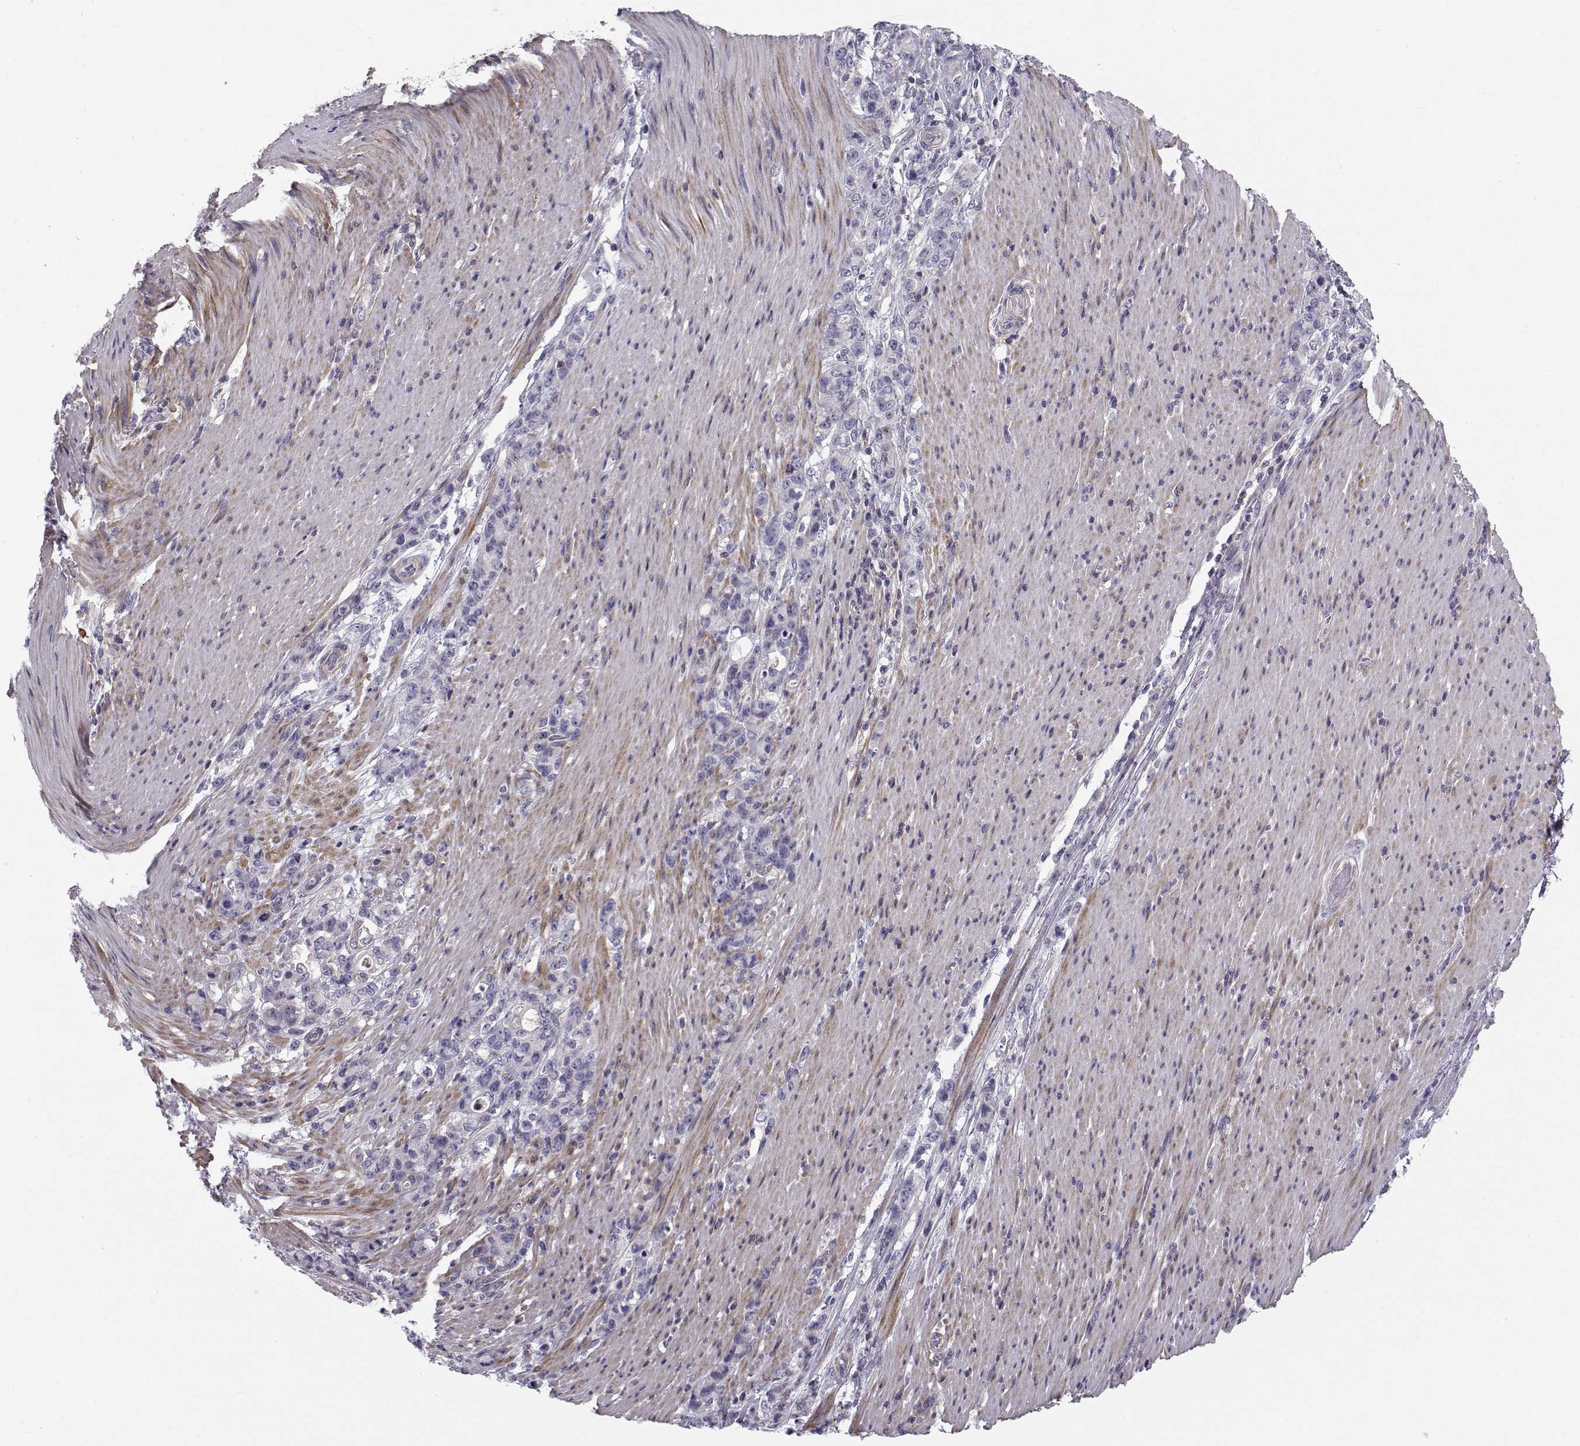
{"staining": {"intensity": "negative", "quantity": "none", "location": "none"}, "tissue": "stomach cancer", "cell_type": "Tumor cells", "image_type": "cancer", "snomed": [{"axis": "morphology", "description": "Adenocarcinoma, NOS"}, {"axis": "topography", "description": "Stomach"}], "caption": "High power microscopy image of an immunohistochemistry (IHC) micrograph of adenocarcinoma (stomach), revealing no significant staining in tumor cells.", "gene": "LRRC27", "patient": {"sex": "female", "age": 79}}